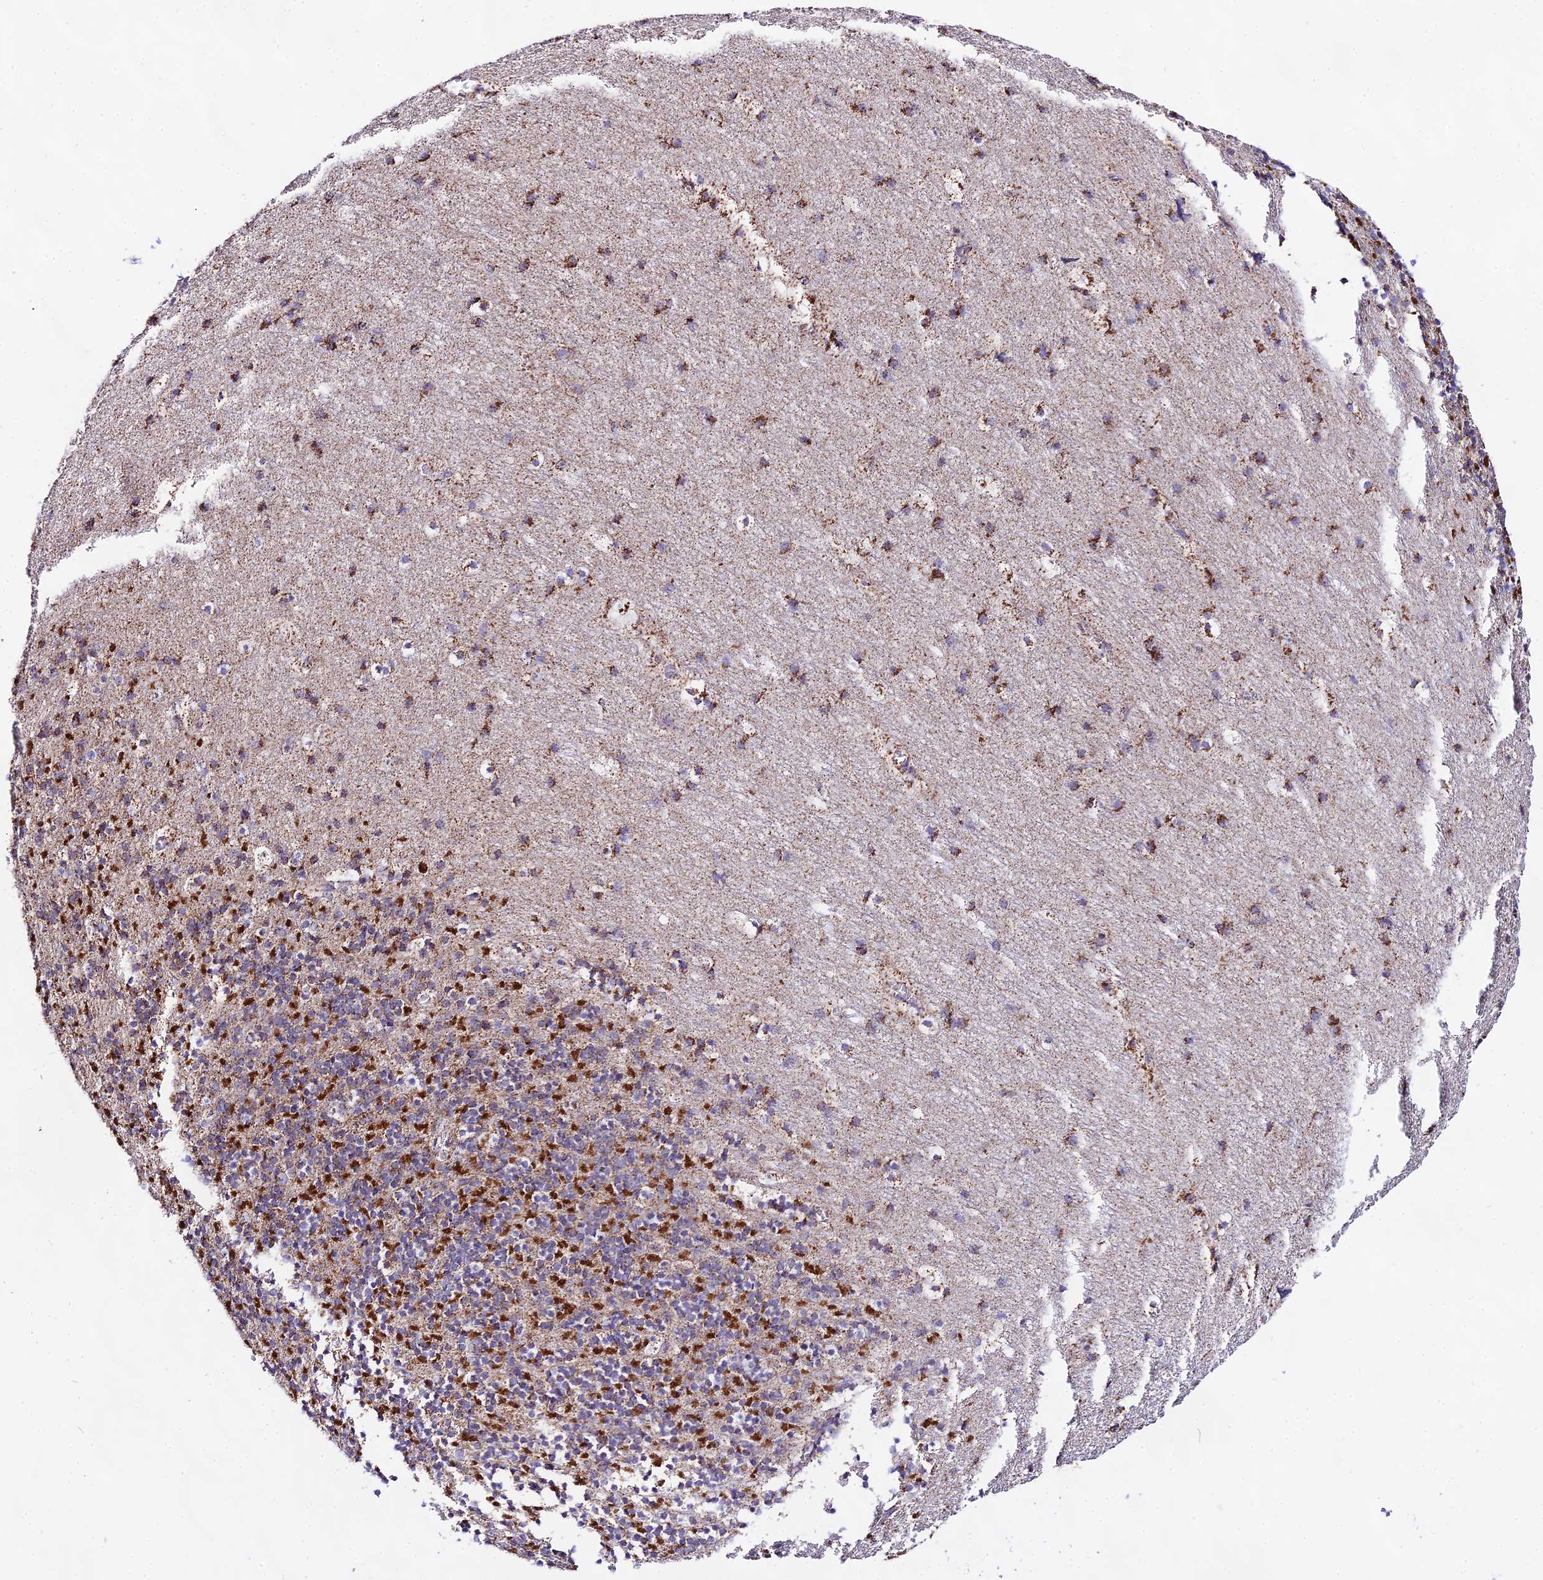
{"staining": {"intensity": "strong", "quantity": ">75%", "location": "cytoplasmic/membranous"}, "tissue": "cerebellum", "cell_type": "Cells in granular layer", "image_type": "normal", "snomed": [{"axis": "morphology", "description": "Normal tissue, NOS"}, {"axis": "topography", "description": "Cerebellum"}], "caption": "Immunohistochemical staining of normal human cerebellum demonstrates >75% levels of strong cytoplasmic/membranous protein positivity in approximately >75% of cells in granular layer. (Stains: DAB (3,3'-diaminobenzidine) in brown, nuclei in blue, Microscopy: brightfield microscopy at high magnification).", "gene": "ATP5PD", "patient": {"sex": "male", "age": 45}}